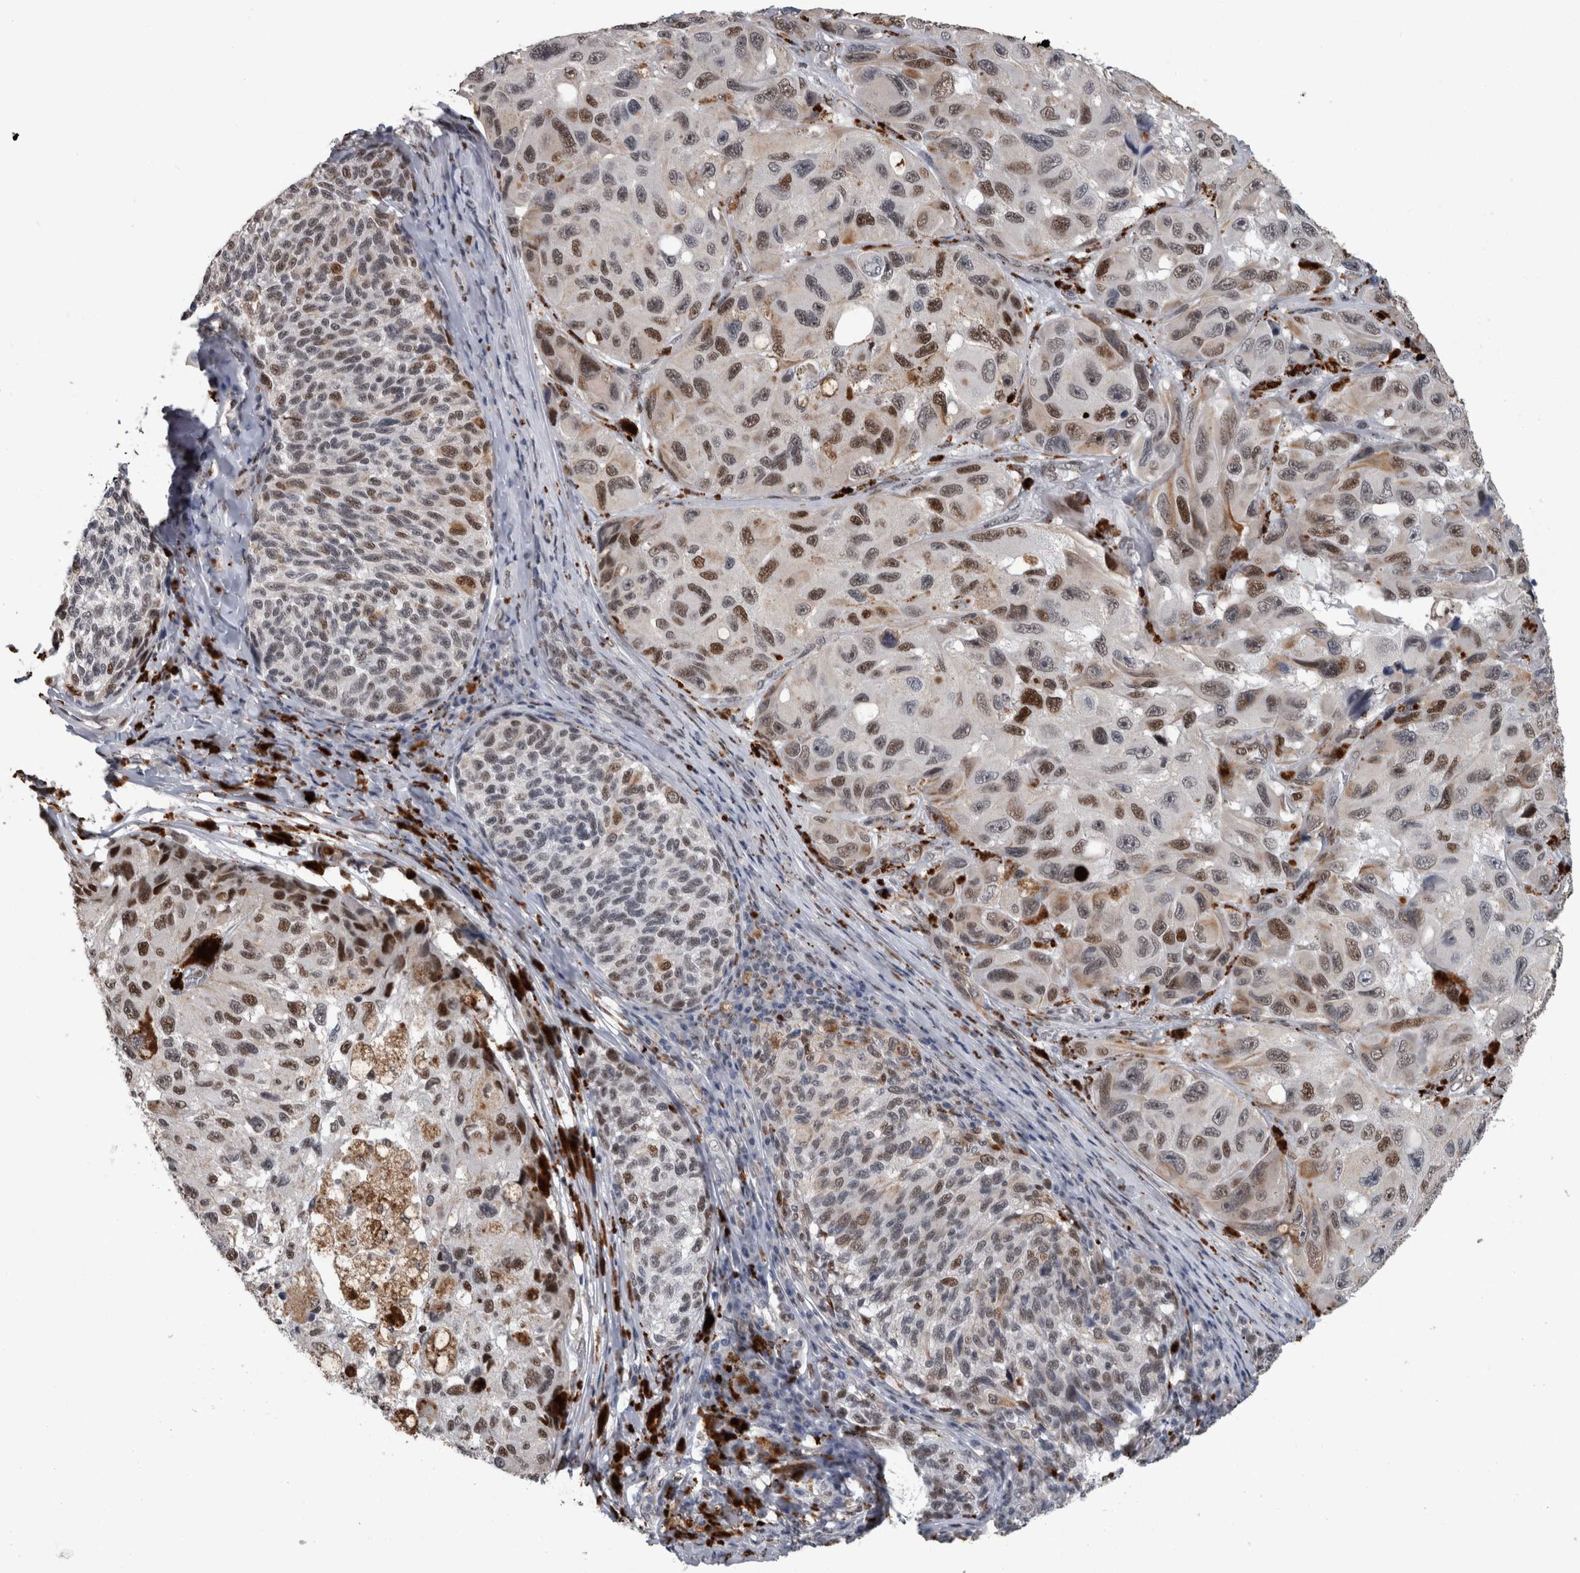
{"staining": {"intensity": "moderate", "quantity": ">75%", "location": "nuclear"}, "tissue": "melanoma", "cell_type": "Tumor cells", "image_type": "cancer", "snomed": [{"axis": "morphology", "description": "Malignant melanoma, NOS"}, {"axis": "topography", "description": "Skin"}], "caption": "High-power microscopy captured an immunohistochemistry image of melanoma, revealing moderate nuclear expression in about >75% of tumor cells. (Stains: DAB (3,3'-diaminobenzidine) in brown, nuclei in blue, Microscopy: brightfield microscopy at high magnification).", "gene": "POLD2", "patient": {"sex": "female", "age": 73}}